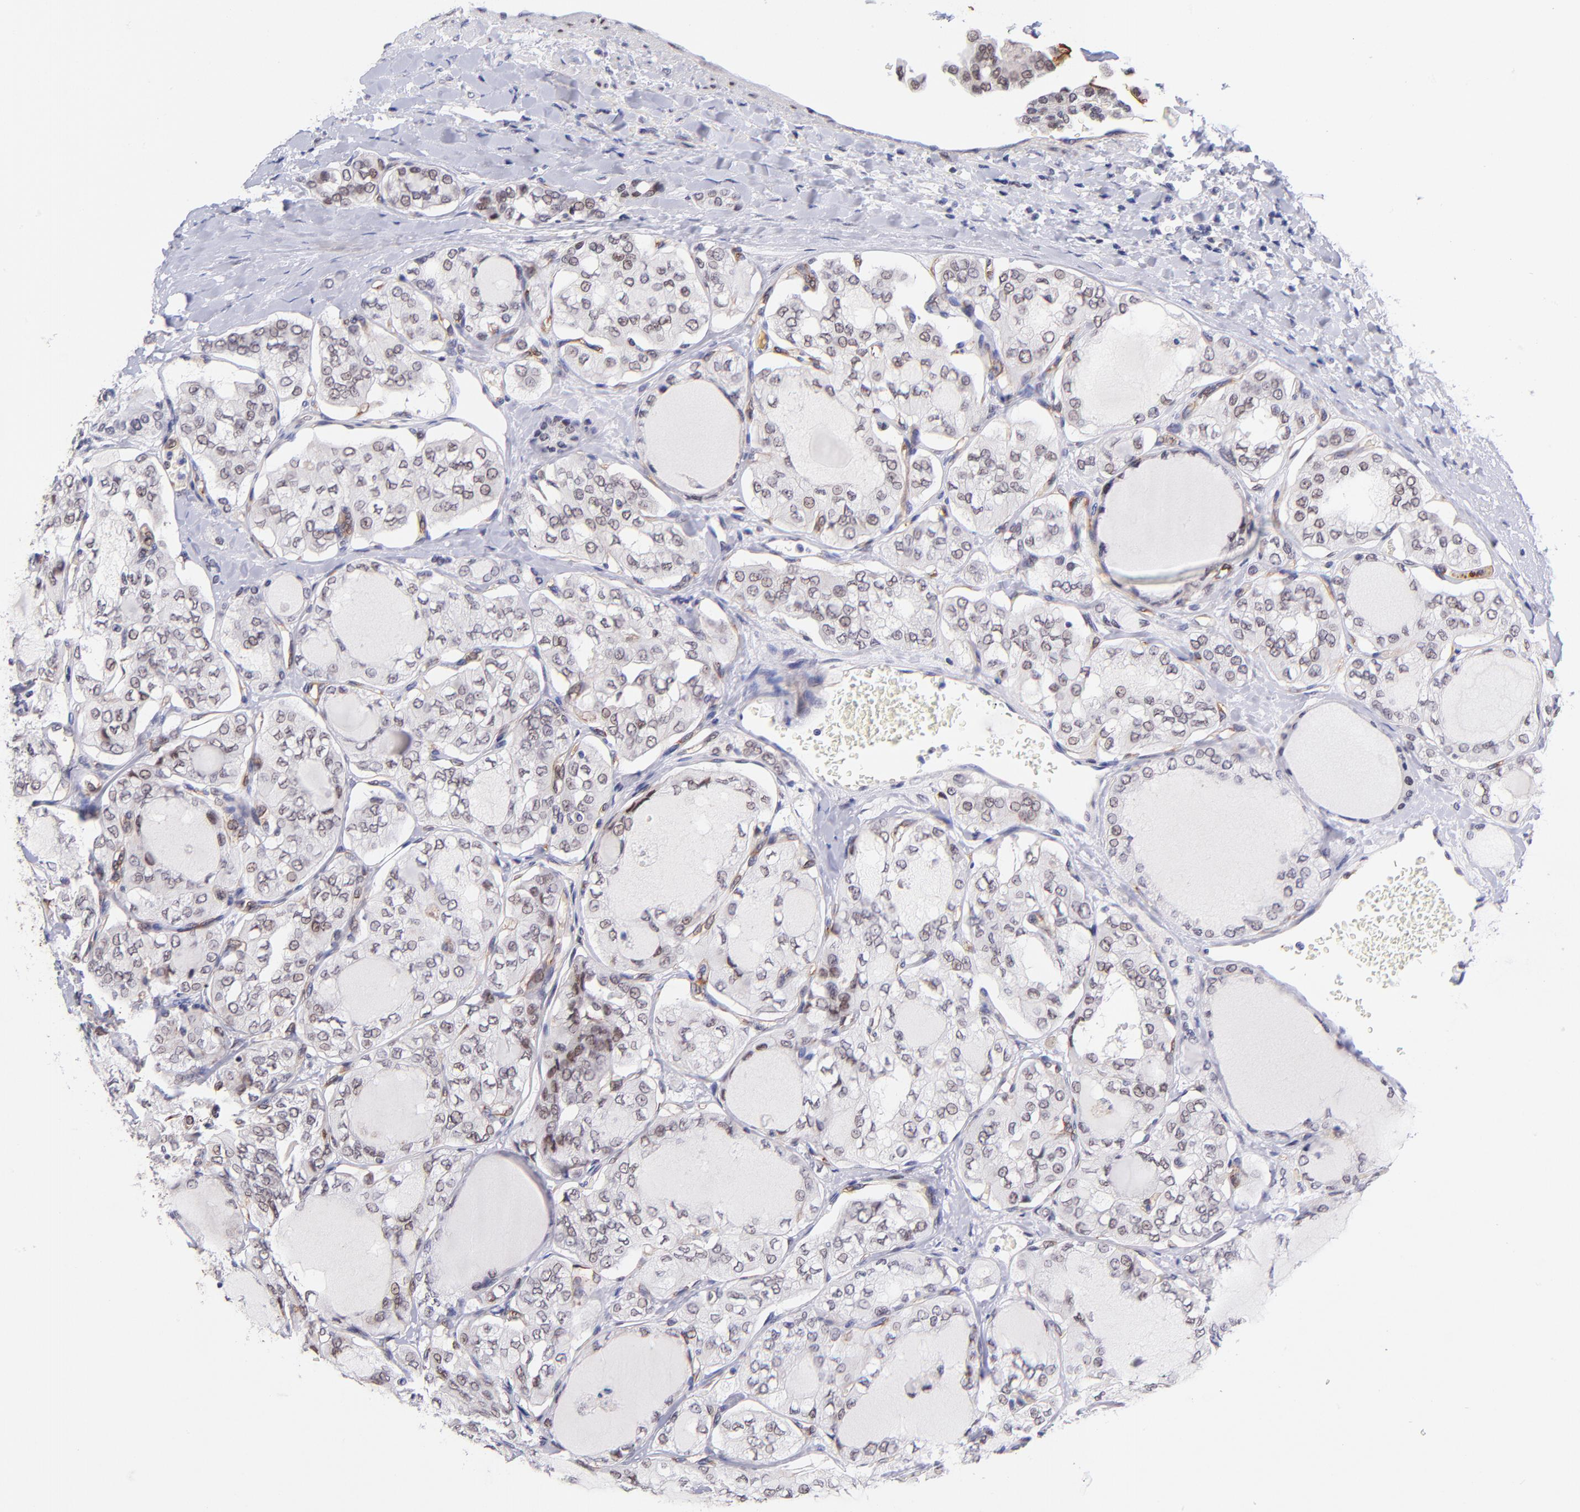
{"staining": {"intensity": "weak", "quantity": "<25%", "location": "nuclear"}, "tissue": "thyroid cancer", "cell_type": "Tumor cells", "image_type": "cancer", "snomed": [{"axis": "morphology", "description": "Papillary adenocarcinoma, NOS"}, {"axis": "topography", "description": "Thyroid gland"}], "caption": "DAB (3,3'-diaminobenzidine) immunohistochemical staining of thyroid cancer (papillary adenocarcinoma) reveals no significant staining in tumor cells. (Immunohistochemistry (ihc), brightfield microscopy, high magnification).", "gene": "SOX6", "patient": {"sex": "male", "age": 20}}